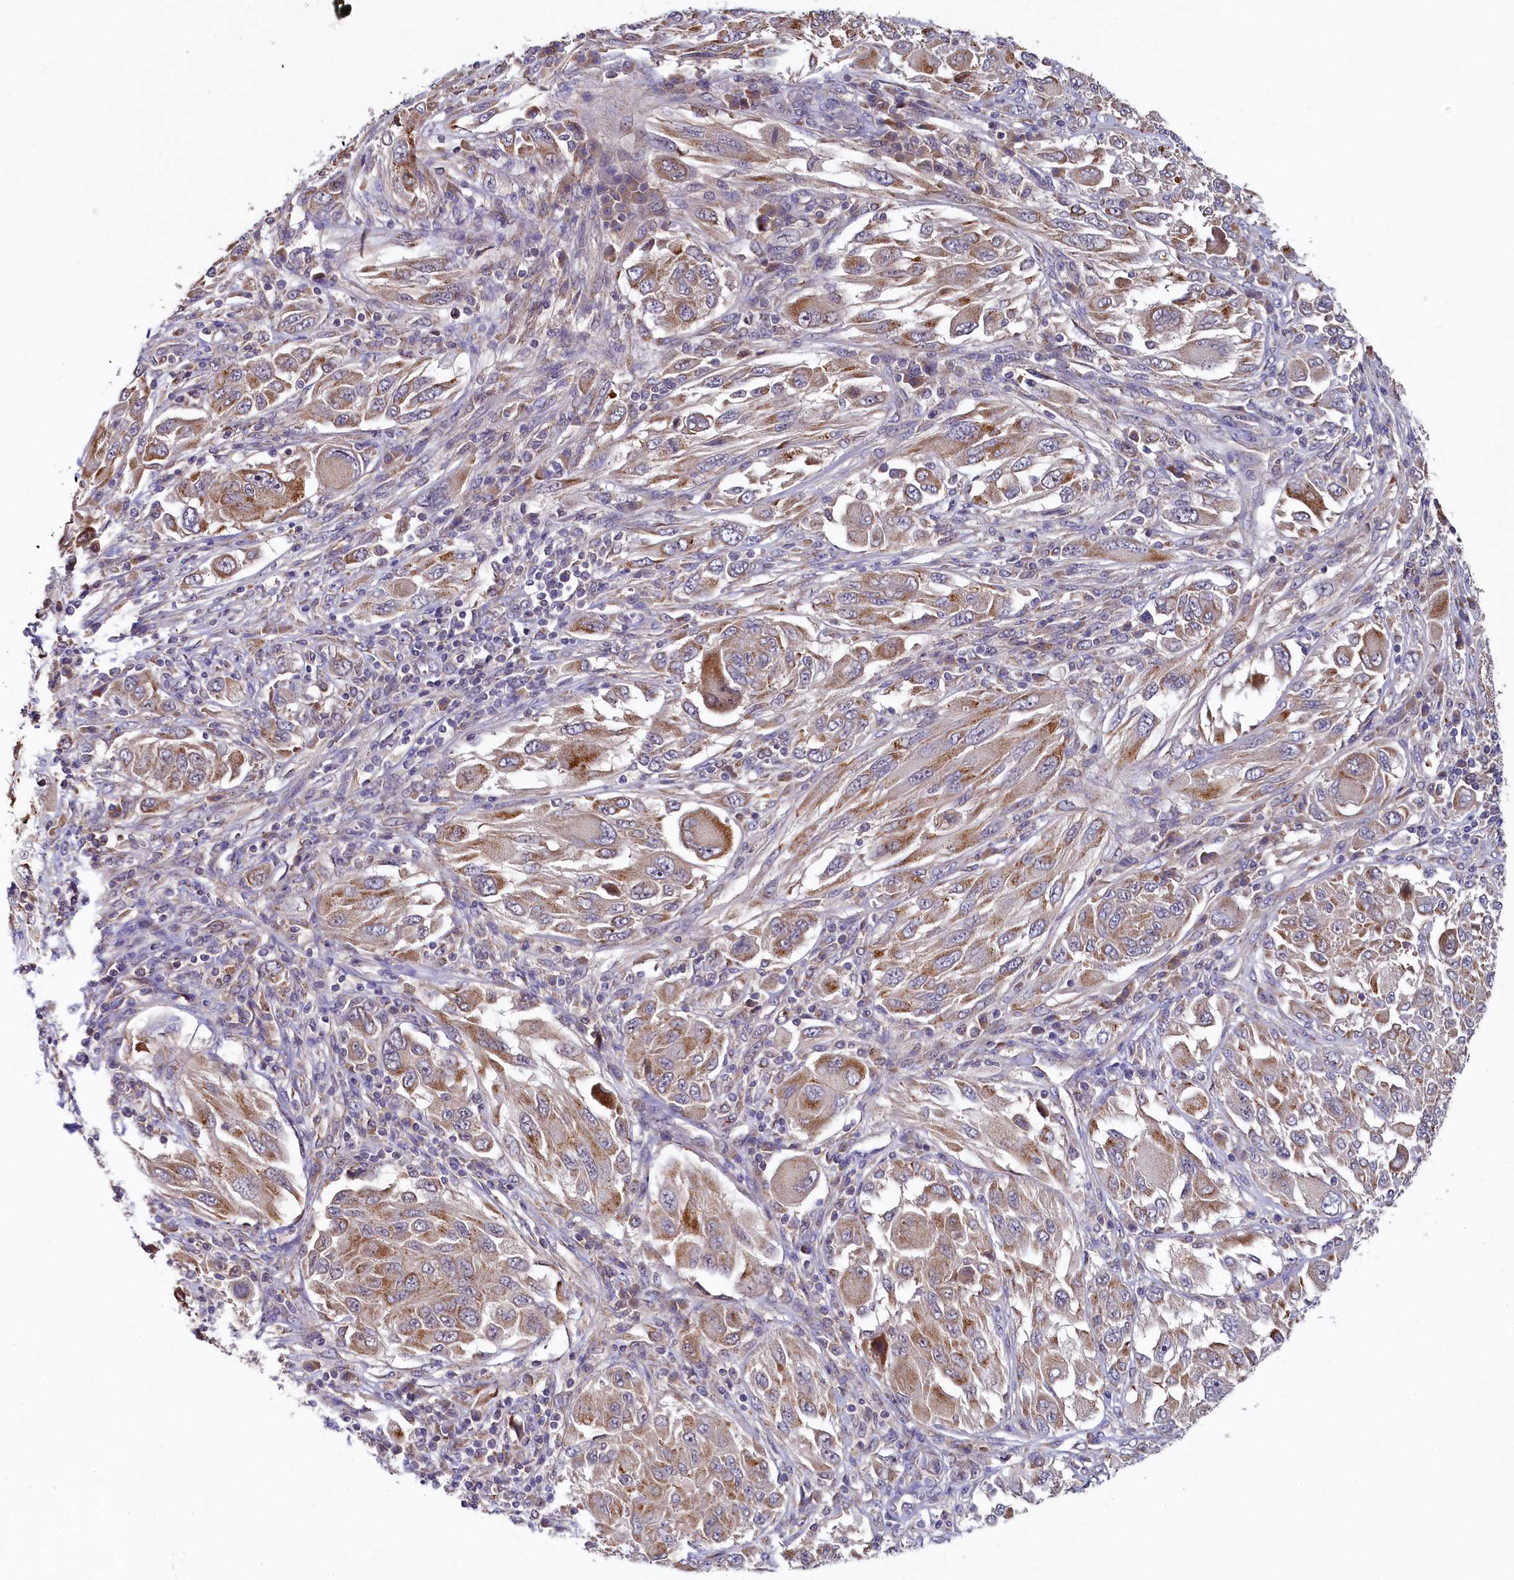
{"staining": {"intensity": "moderate", "quantity": ">75%", "location": "cytoplasmic/membranous"}, "tissue": "melanoma", "cell_type": "Tumor cells", "image_type": "cancer", "snomed": [{"axis": "morphology", "description": "Malignant melanoma, NOS"}, {"axis": "topography", "description": "Skin"}], "caption": "Protein staining of melanoma tissue exhibits moderate cytoplasmic/membranous positivity in about >75% of tumor cells. Immunohistochemistry stains the protein of interest in brown and the nuclei are stained blue.", "gene": "SPINK9", "patient": {"sex": "female", "age": 91}}